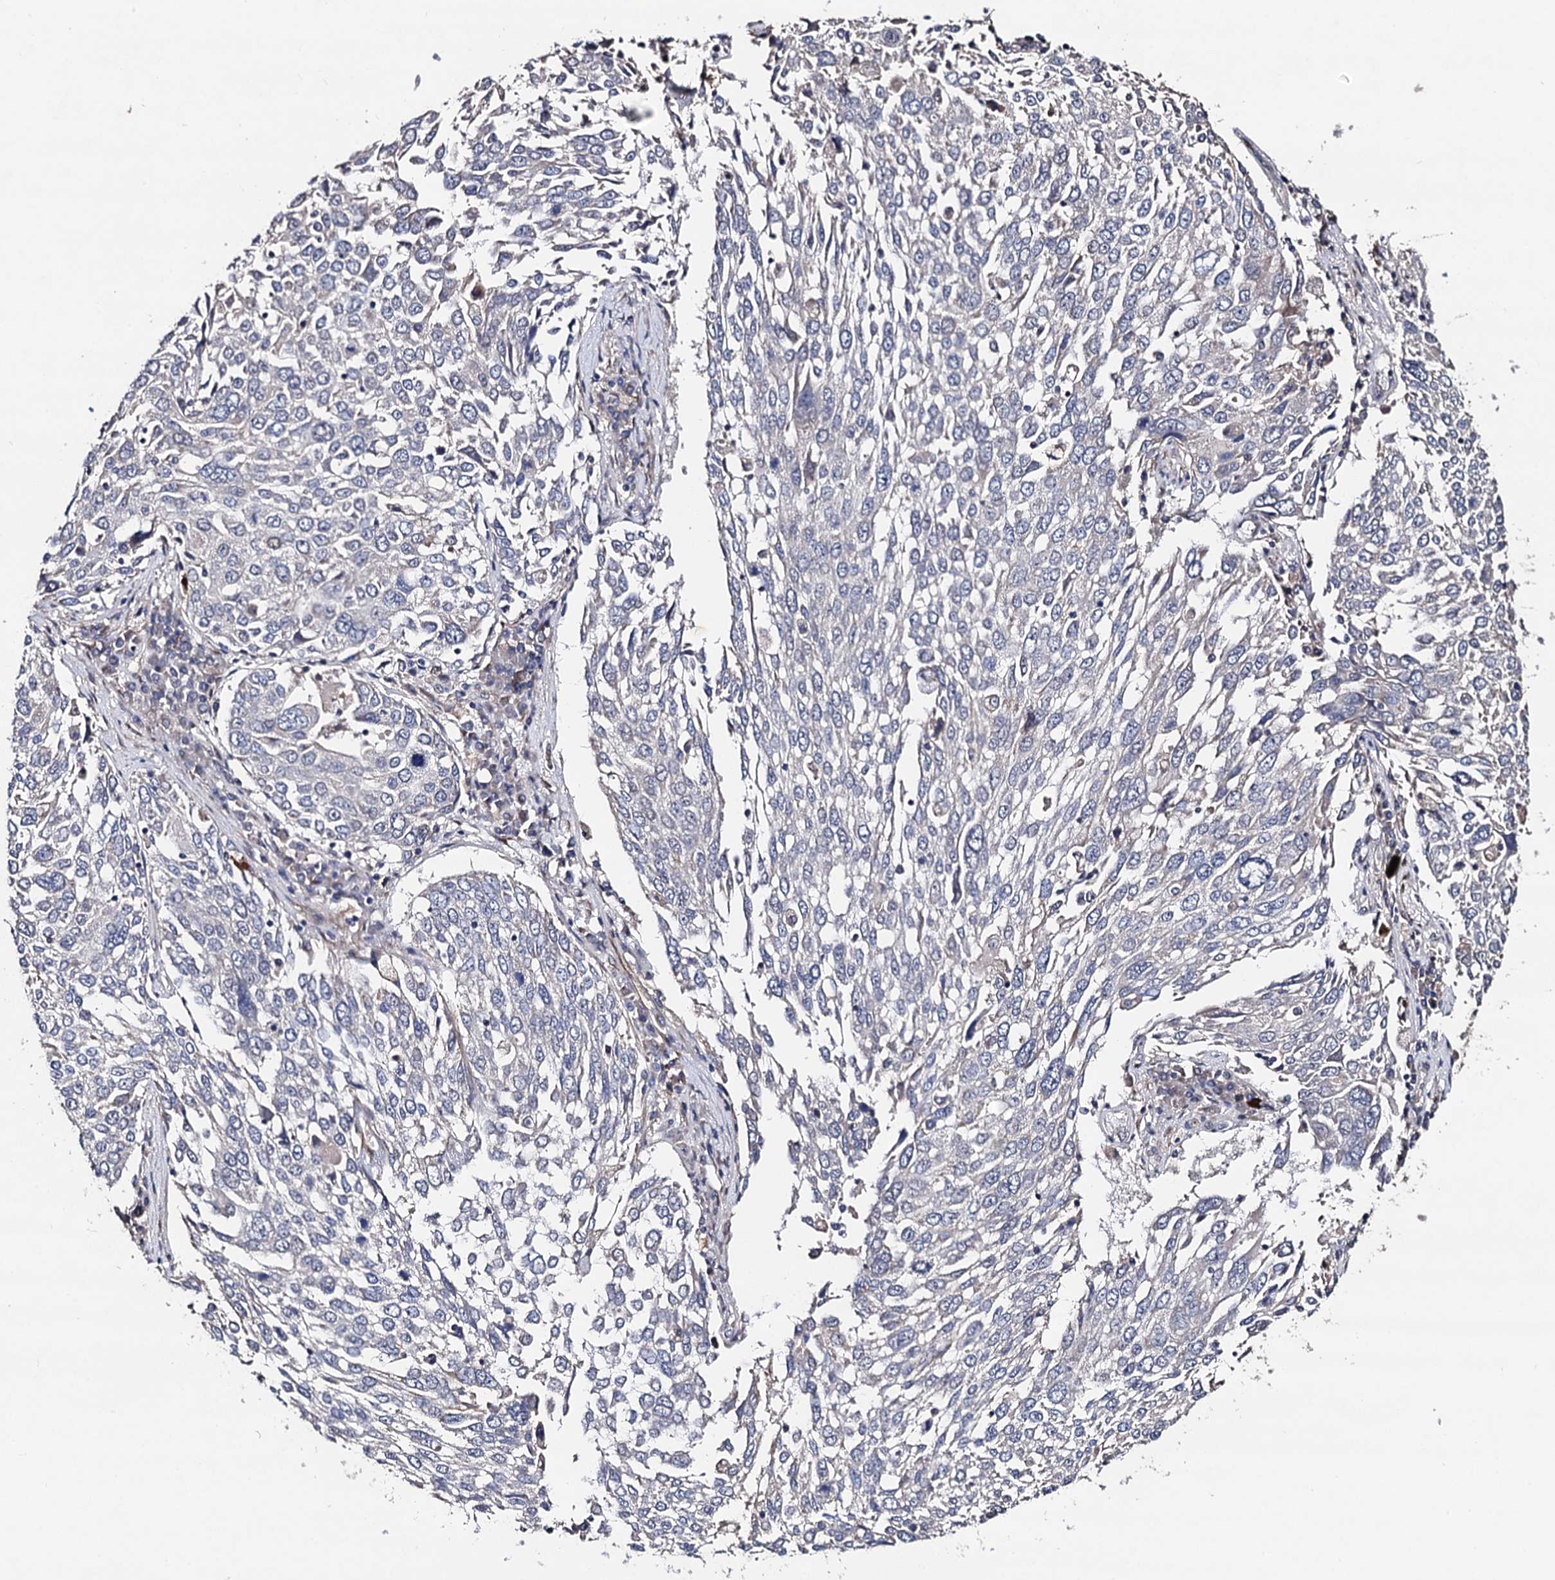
{"staining": {"intensity": "negative", "quantity": "none", "location": "none"}, "tissue": "lung cancer", "cell_type": "Tumor cells", "image_type": "cancer", "snomed": [{"axis": "morphology", "description": "Squamous cell carcinoma, NOS"}, {"axis": "topography", "description": "Lung"}], "caption": "There is no significant positivity in tumor cells of squamous cell carcinoma (lung). (Brightfield microscopy of DAB immunohistochemistry (IHC) at high magnification).", "gene": "PPTC7", "patient": {"sex": "male", "age": 65}}